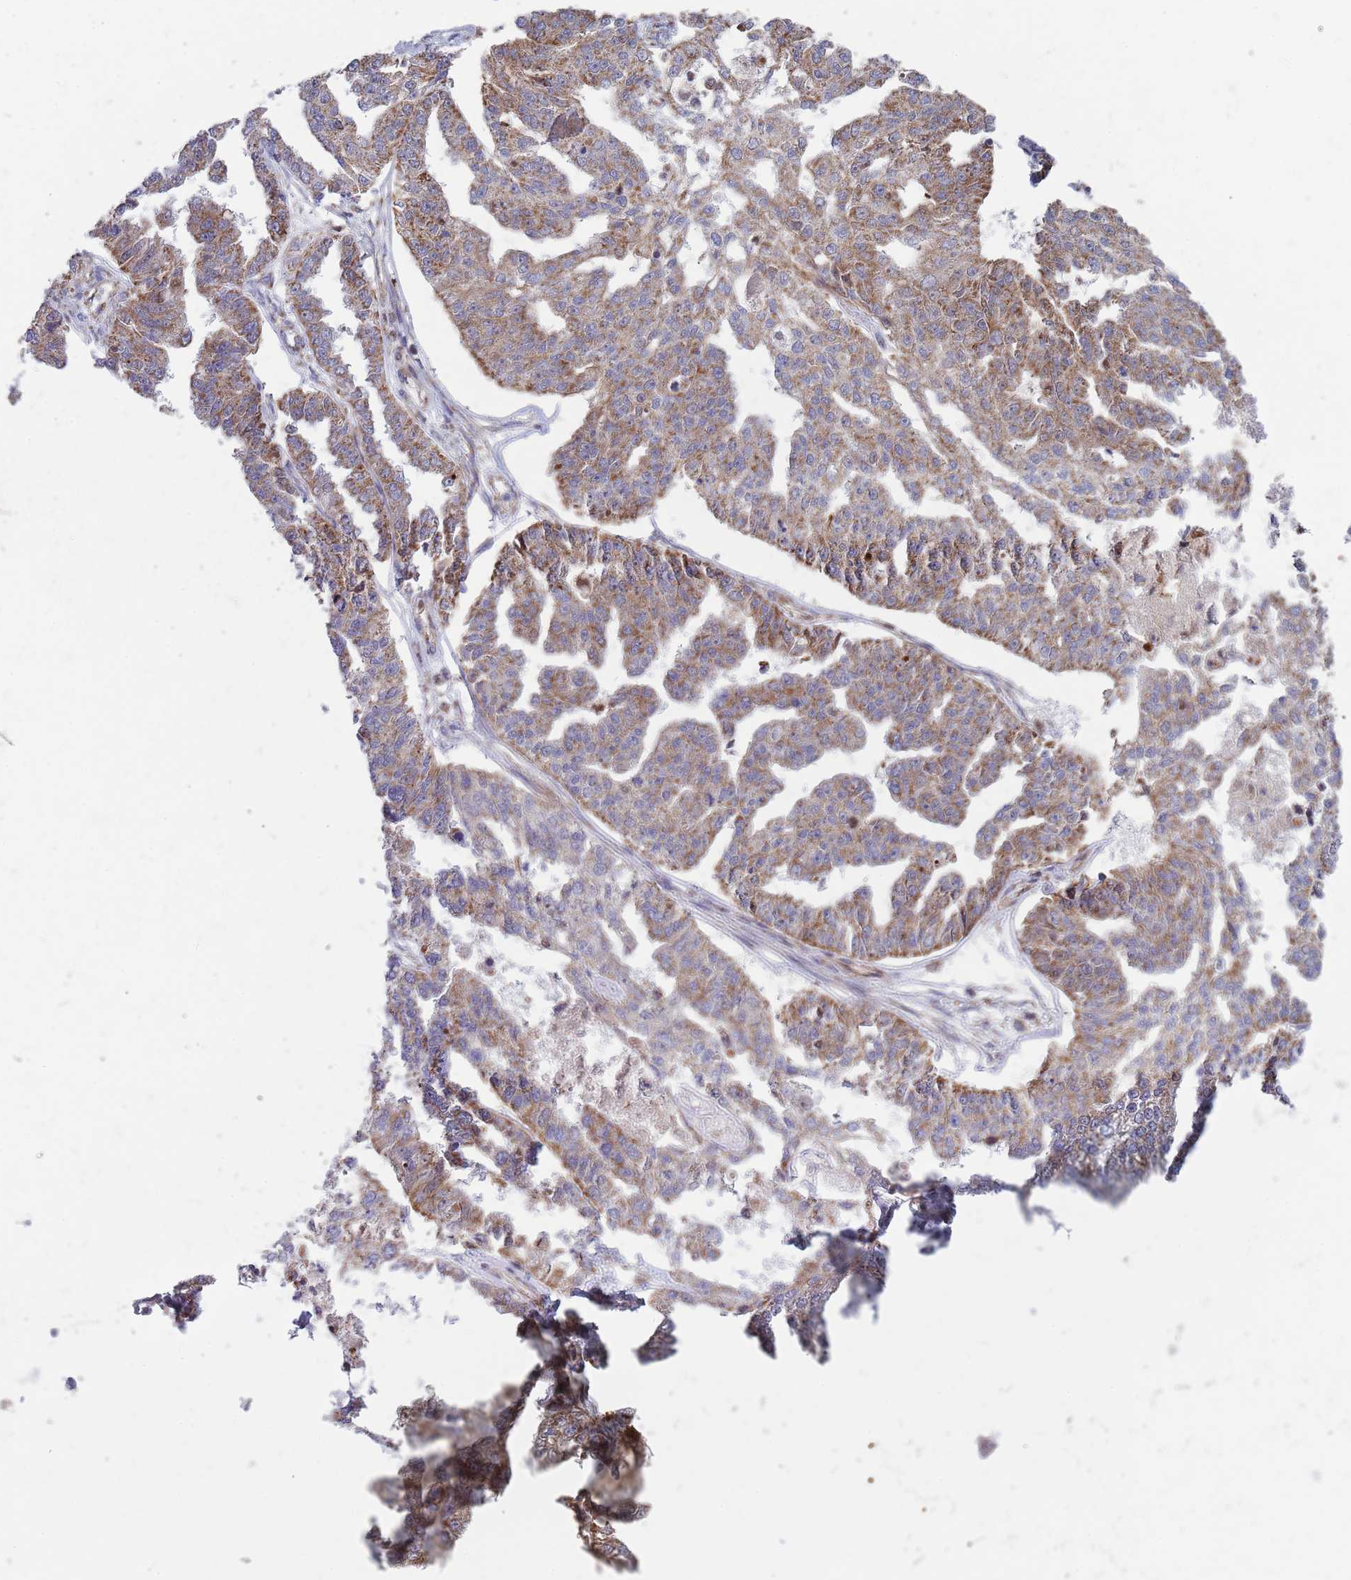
{"staining": {"intensity": "moderate", "quantity": ">75%", "location": "cytoplasmic/membranous"}, "tissue": "ovarian cancer", "cell_type": "Tumor cells", "image_type": "cancer", "snomed": [{"axis": "morphology", "description": "Cystadenocarcinoma, serous, NOS"}, {"axis": "topography", "description": "Ovary"}], "caption": "This photomicrograph displays immunohistochemistry staining of human serous cystadenocarcinoma (ovarian), with medium moderate cytoplasmic/membranous positivity in approximately >75% of tumor cells.", "gene": "VPS16", "patient": {"sex": "female", "age": 58}}